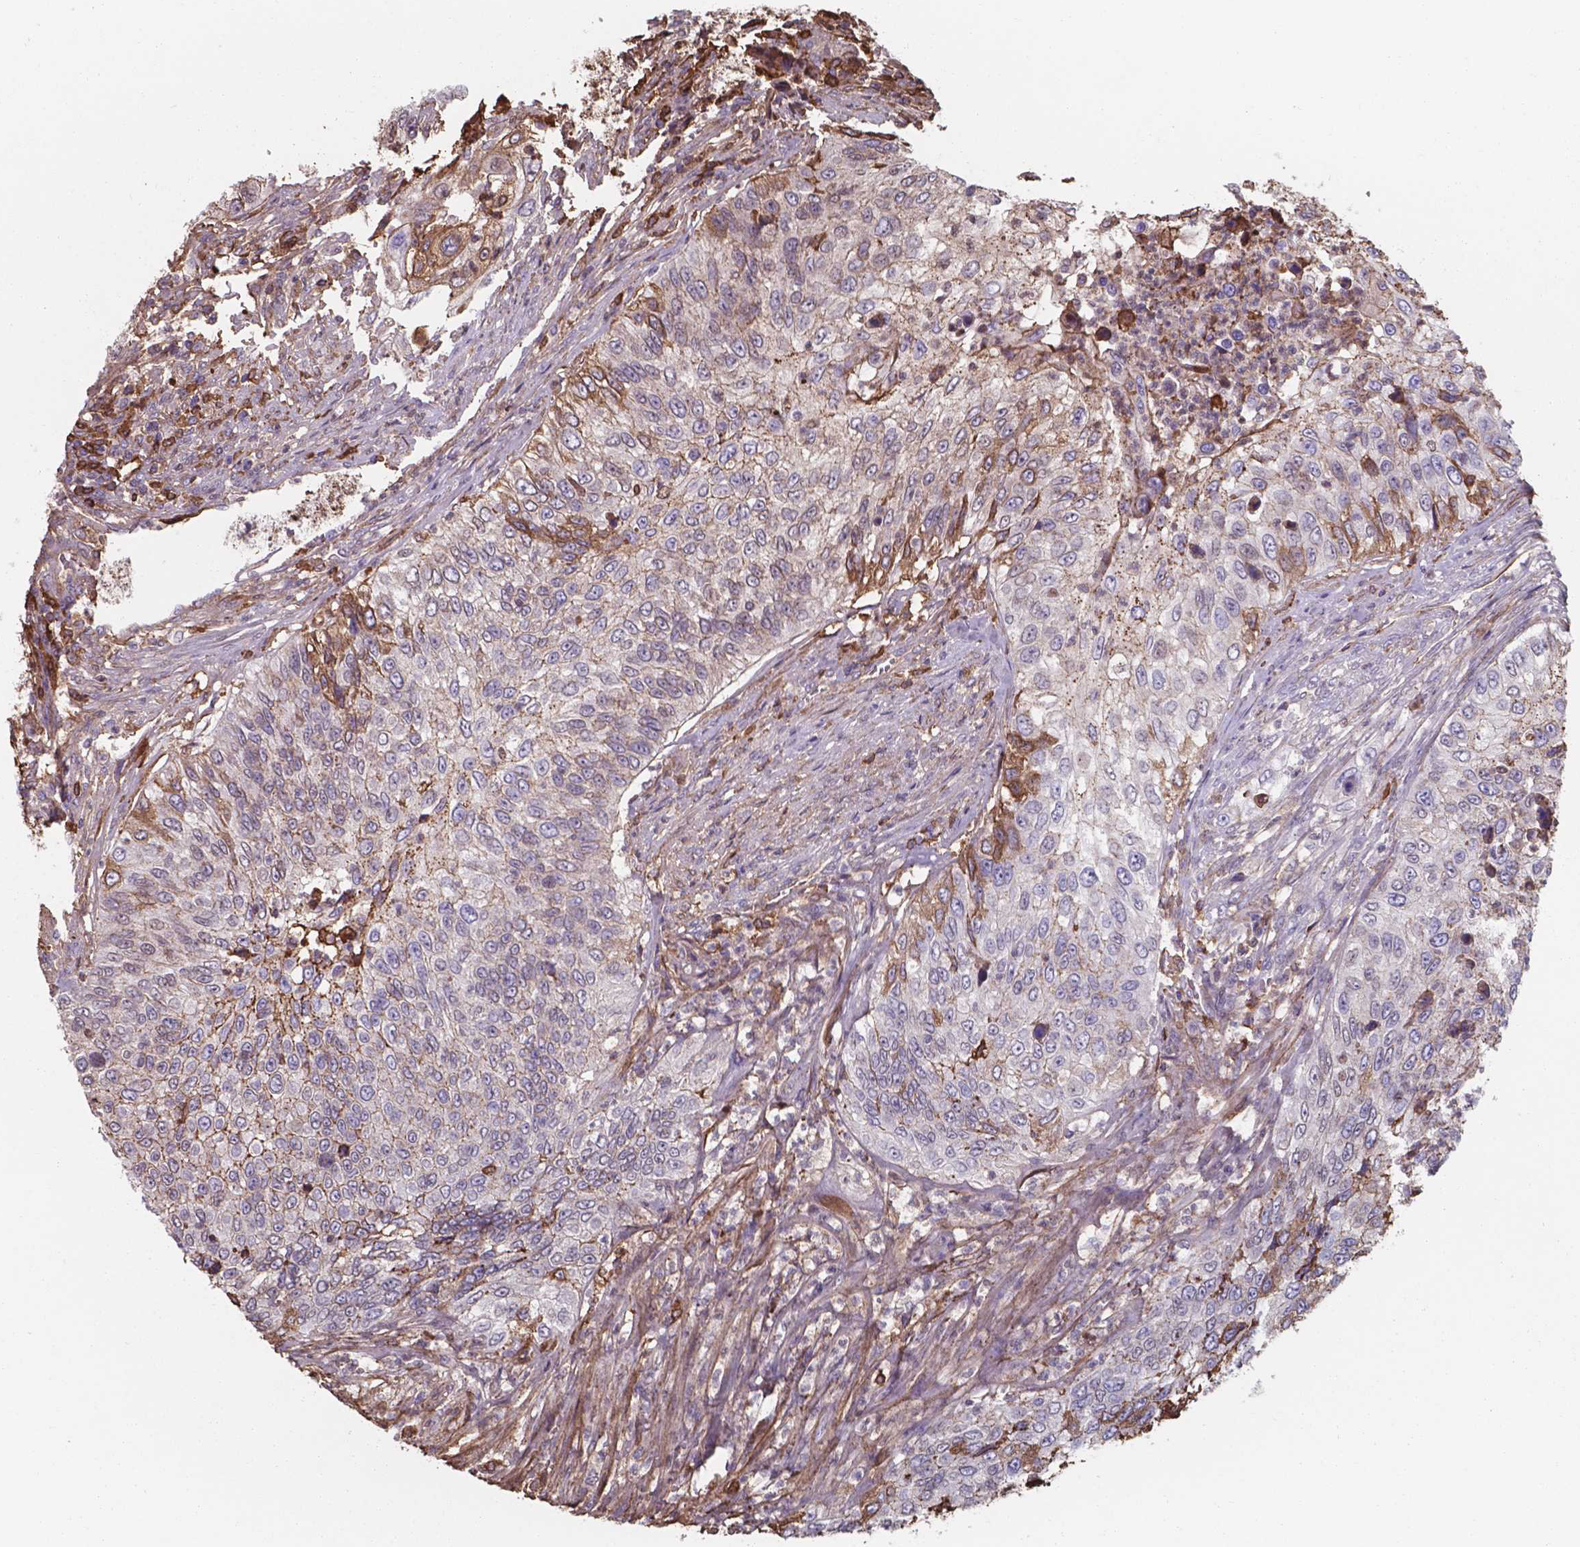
{"staining": {"intensity": "moderate", "quantity": "<25%", "location": "cytoplasmic/membranous"}, "tissue": "urothelial cancer", "cell_type": "Tumor cells", "image_type": "cancer", "snomed": [{"axis": "morphology", "description": "Urothelial carcinoma, High grade"}, {"axis": "topography", "description": "Urinary bladder"}], "caption": "A brown stain shows moderate cytoplasmic/membranous staining of a protein in urothelial cancer tumor cells. (Brightfield microscopy of DAB IHC at high magnification).", "gene": "SERPINA1", "patient": {"sex": "female", "age": 60}}